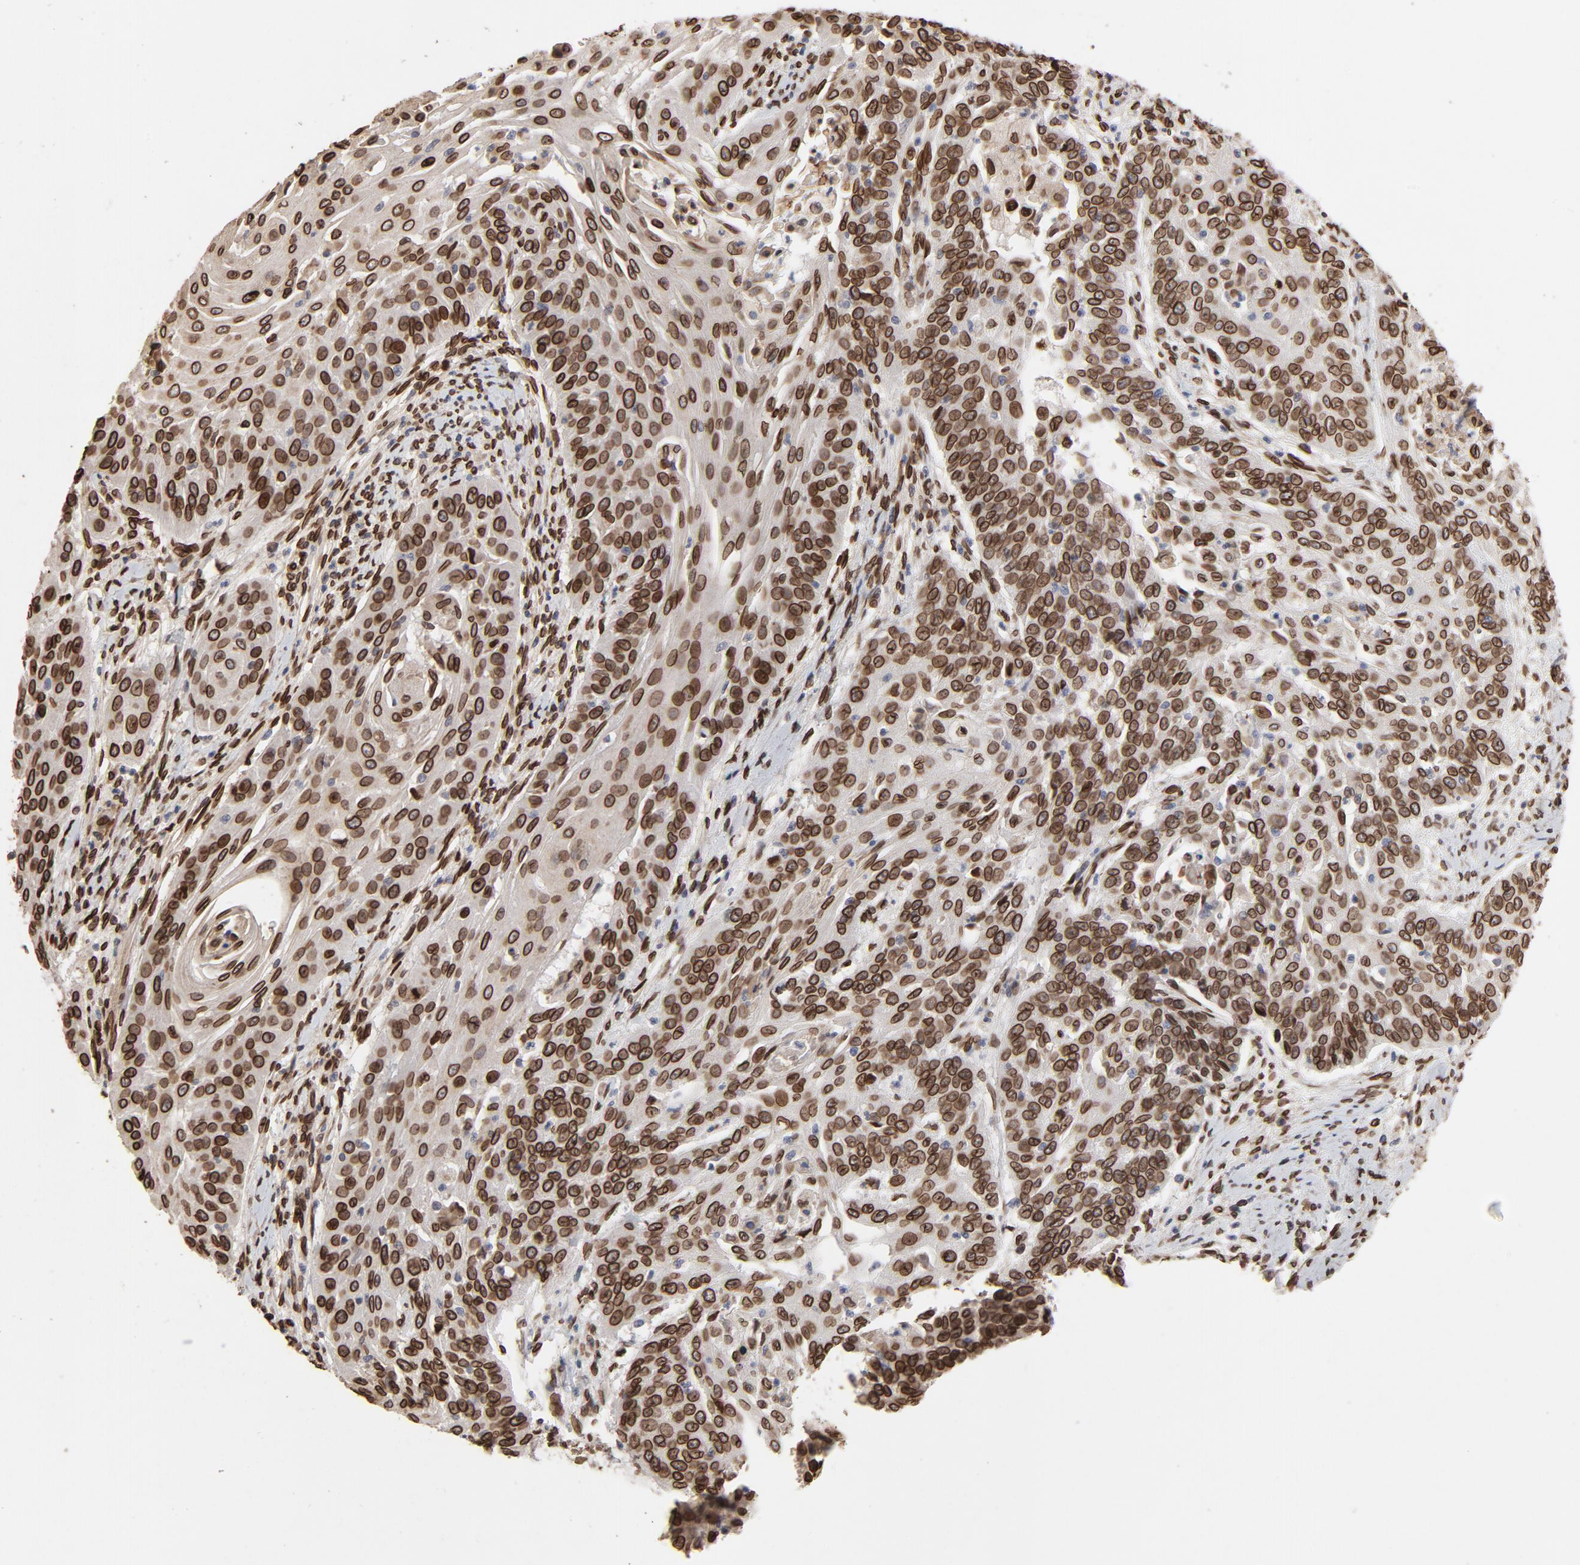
{"staining": {"intensity": "strong", "quantity": ">75%", "location": "cytoplasmic/membranous,nuclear"}, "tissue": "cervical cancer", "cell_type": "Tumor cells", "image_type": "cancer", "snomed": [{"axis": "morphology", "description": "Squamous cell carcinoma, NOS"}, {"axis": "topography", "description": "Cervix"}], "caption": "Cervical squamous cell carcinoma was stained to show a protein in brown. There is high levels of strong cytoplasmic/membranous and nuclear staining in about >75% of tumor cells.", "gene": "LMNA", "patient": {"sex": "female", "age": 33}}